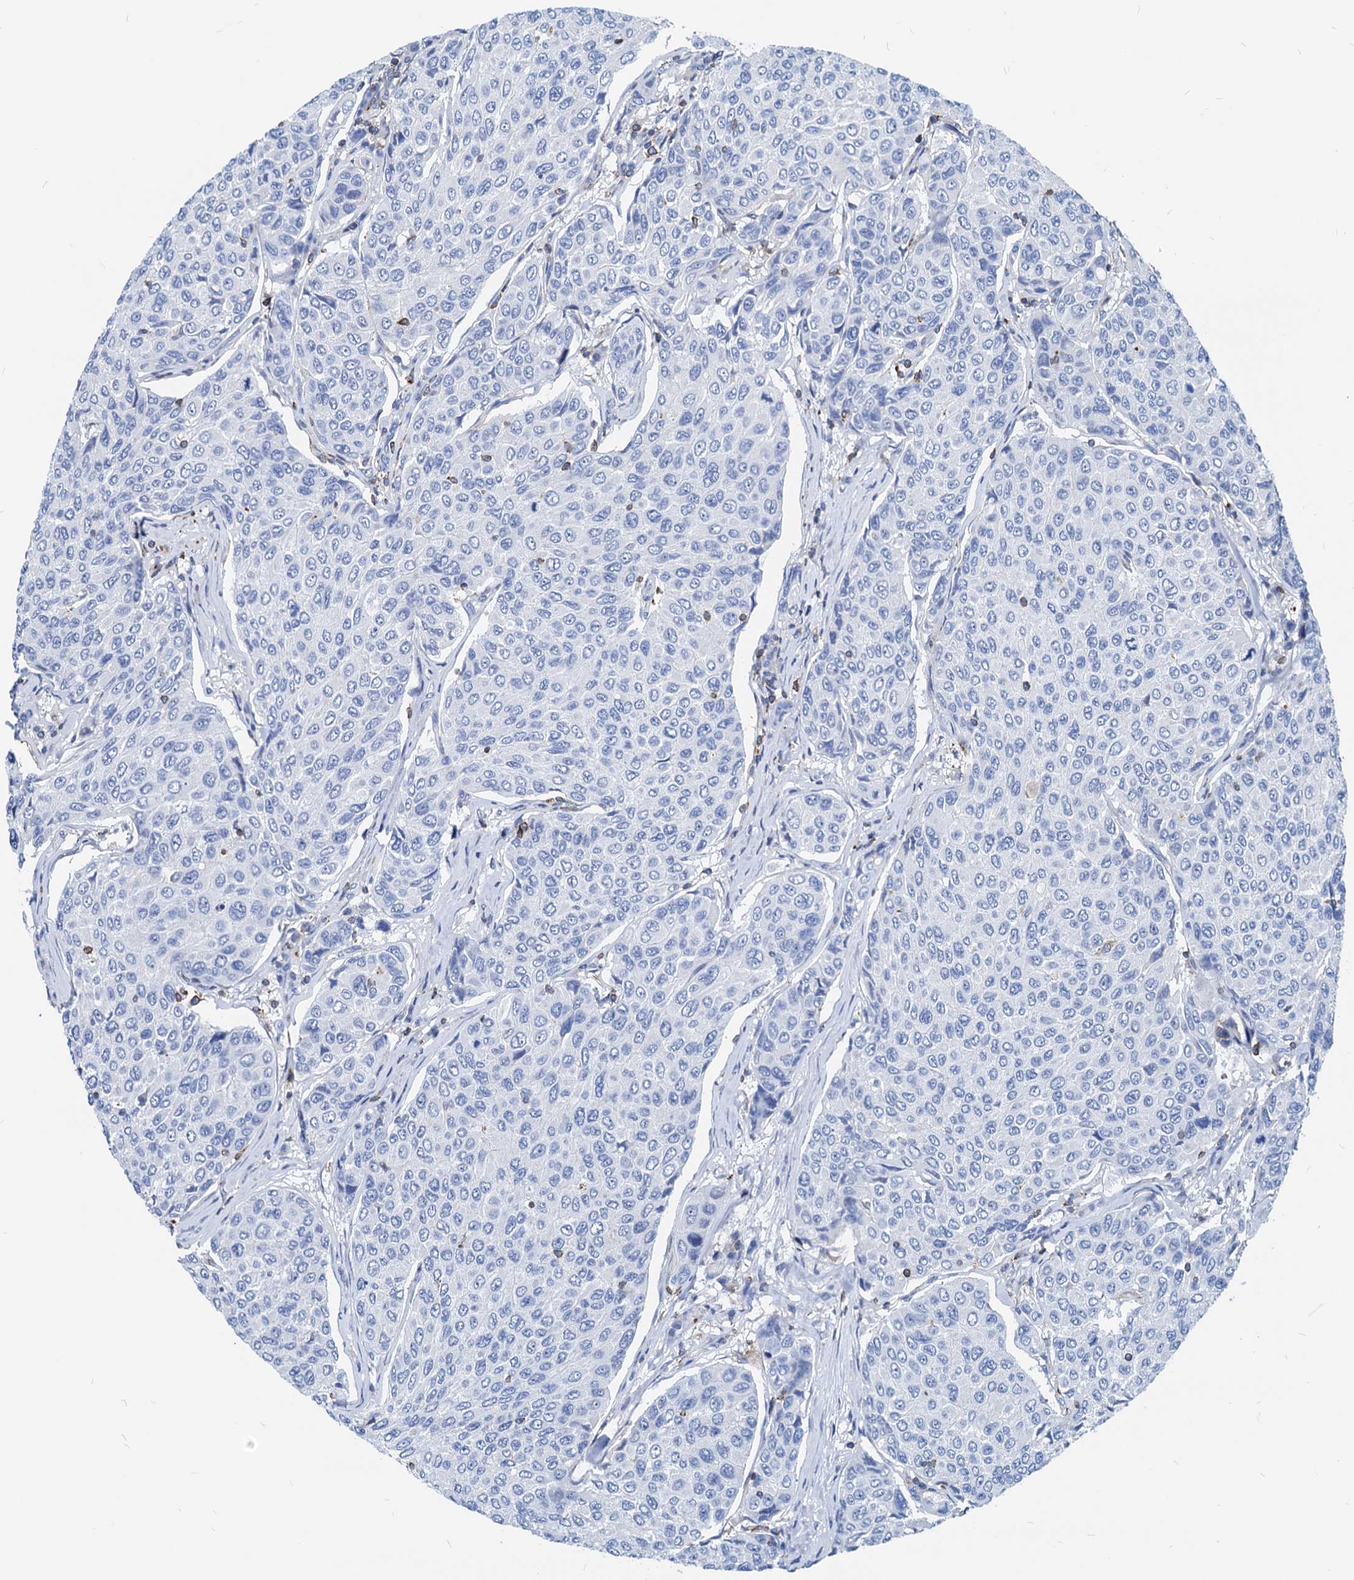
{"staining": {"intensity": "negative", "quantity": "none", "location": "none"}, "tissue": "breast cancer", "cell_type": "Tumor cells", "image_type": "cancer", "snomed": [{"axis": "morphology", "description": "Duct carcinoma"}, {"axis": "topography", "description": "Breast"}], "caption": "The immunohistochemistry image has no significant staining in tumor cells of breast cancer tissue.", "gene": "LCP2", "patient": {"sex": "female", "age": 55}}